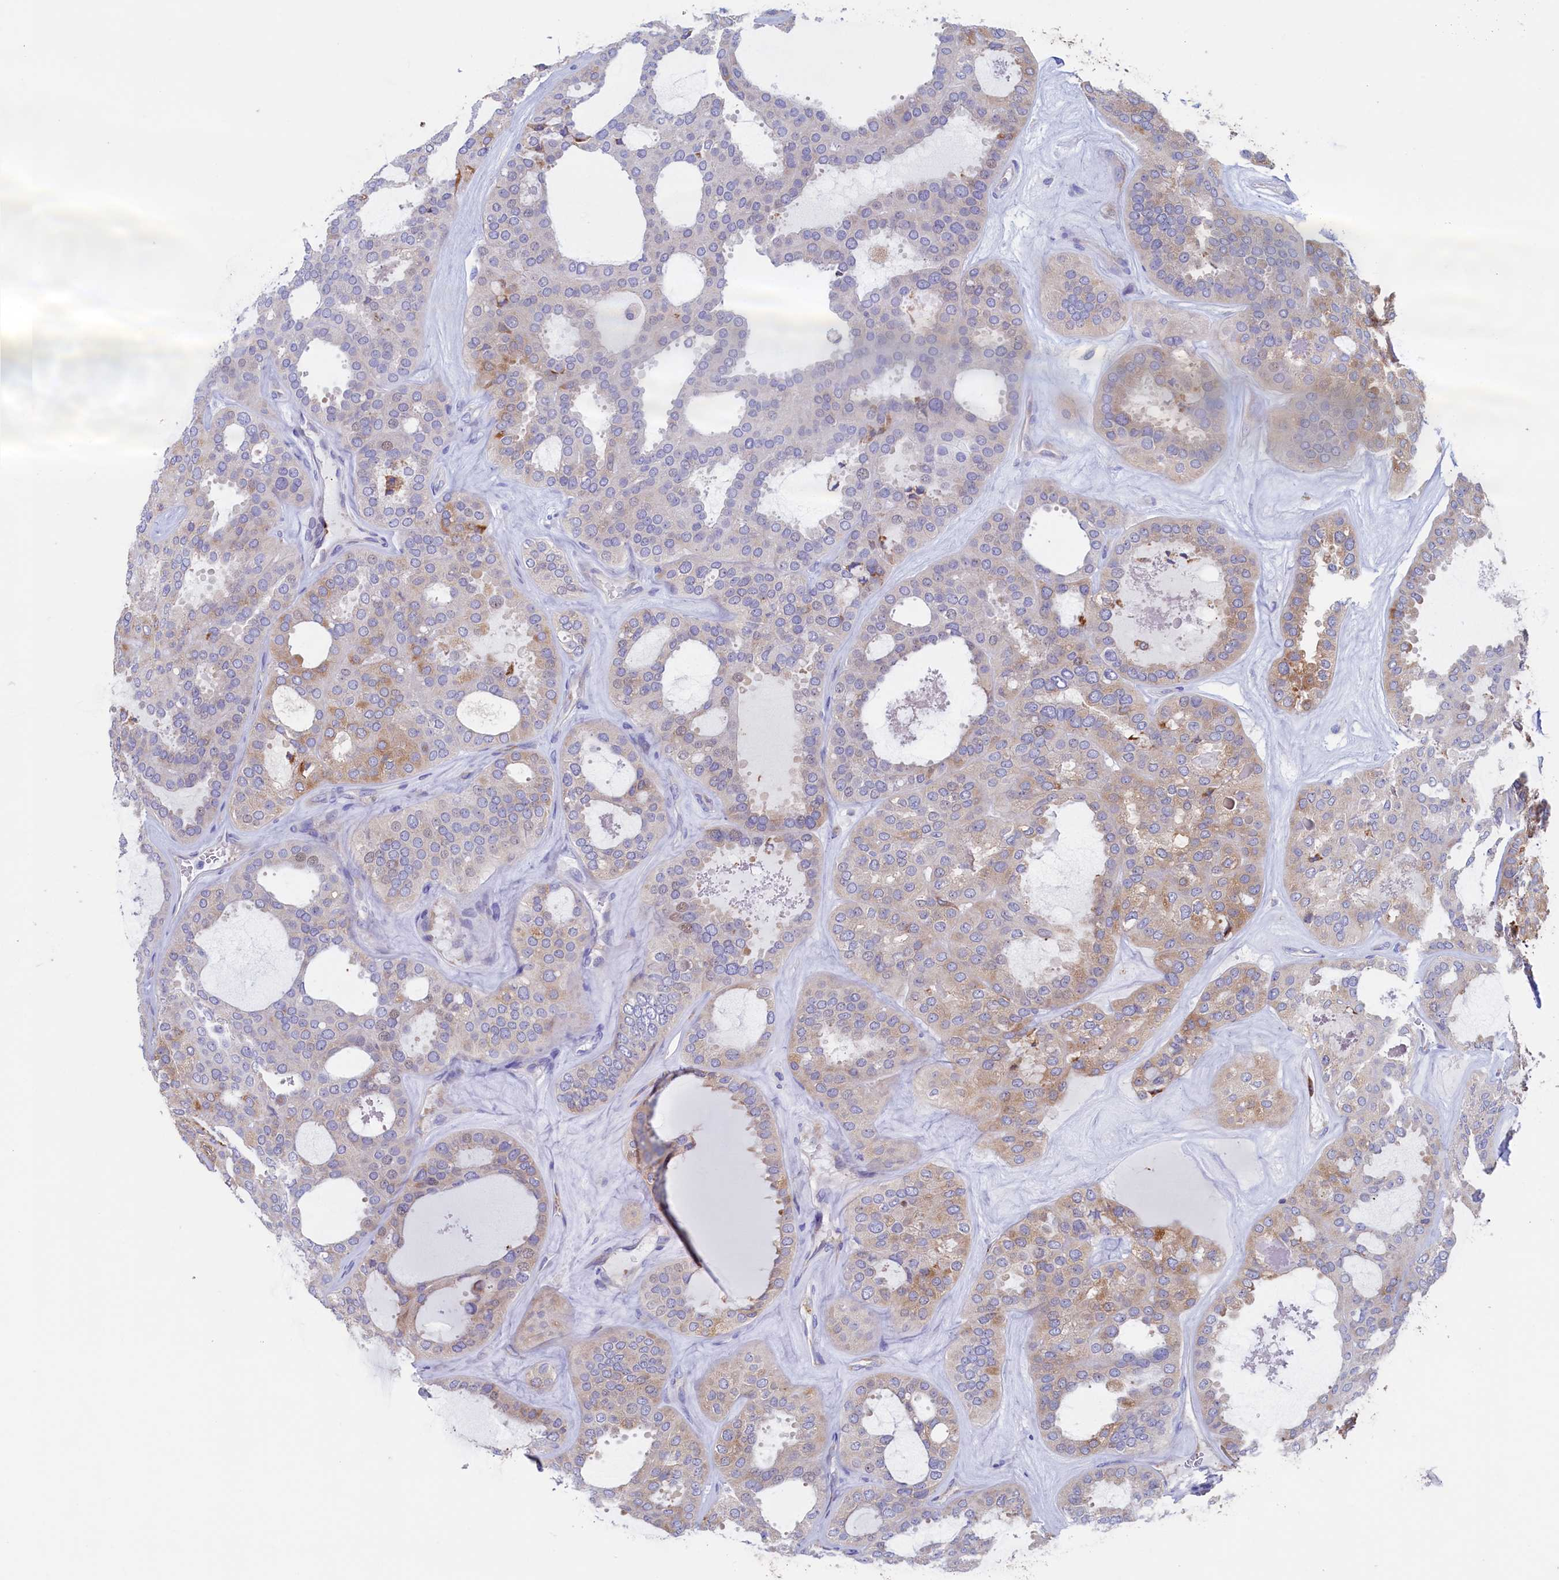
{"staining": {"intensity": "weak", "quantity": "25%-75%", "location": "cytoplasmic/membranous"}, "tissue": "thyroid cancer", "cell_type": "Tumor cells", "image_type": "cancer", "snomed": [{"axis": "morphology", "description": "Follicular adenoma carcinoma, NOS"}, {"axis": "topography", "description": "Thyroid gland"}], "caption": "IHC staining of thyroid cancer (follicular adenoma carcinoma), which reveals low levels of weak cytoplasmic/membranous staining in about 25%-75% of tumor cells indicating weak cytoplasmic/membranous protein staining. The staining was performed using DAB (brown) for protein detection and nuclei were counterstained in hematoxylin (blue).", "gene": "CBLIF", "patient": {"sex": "male", "age": 75}}